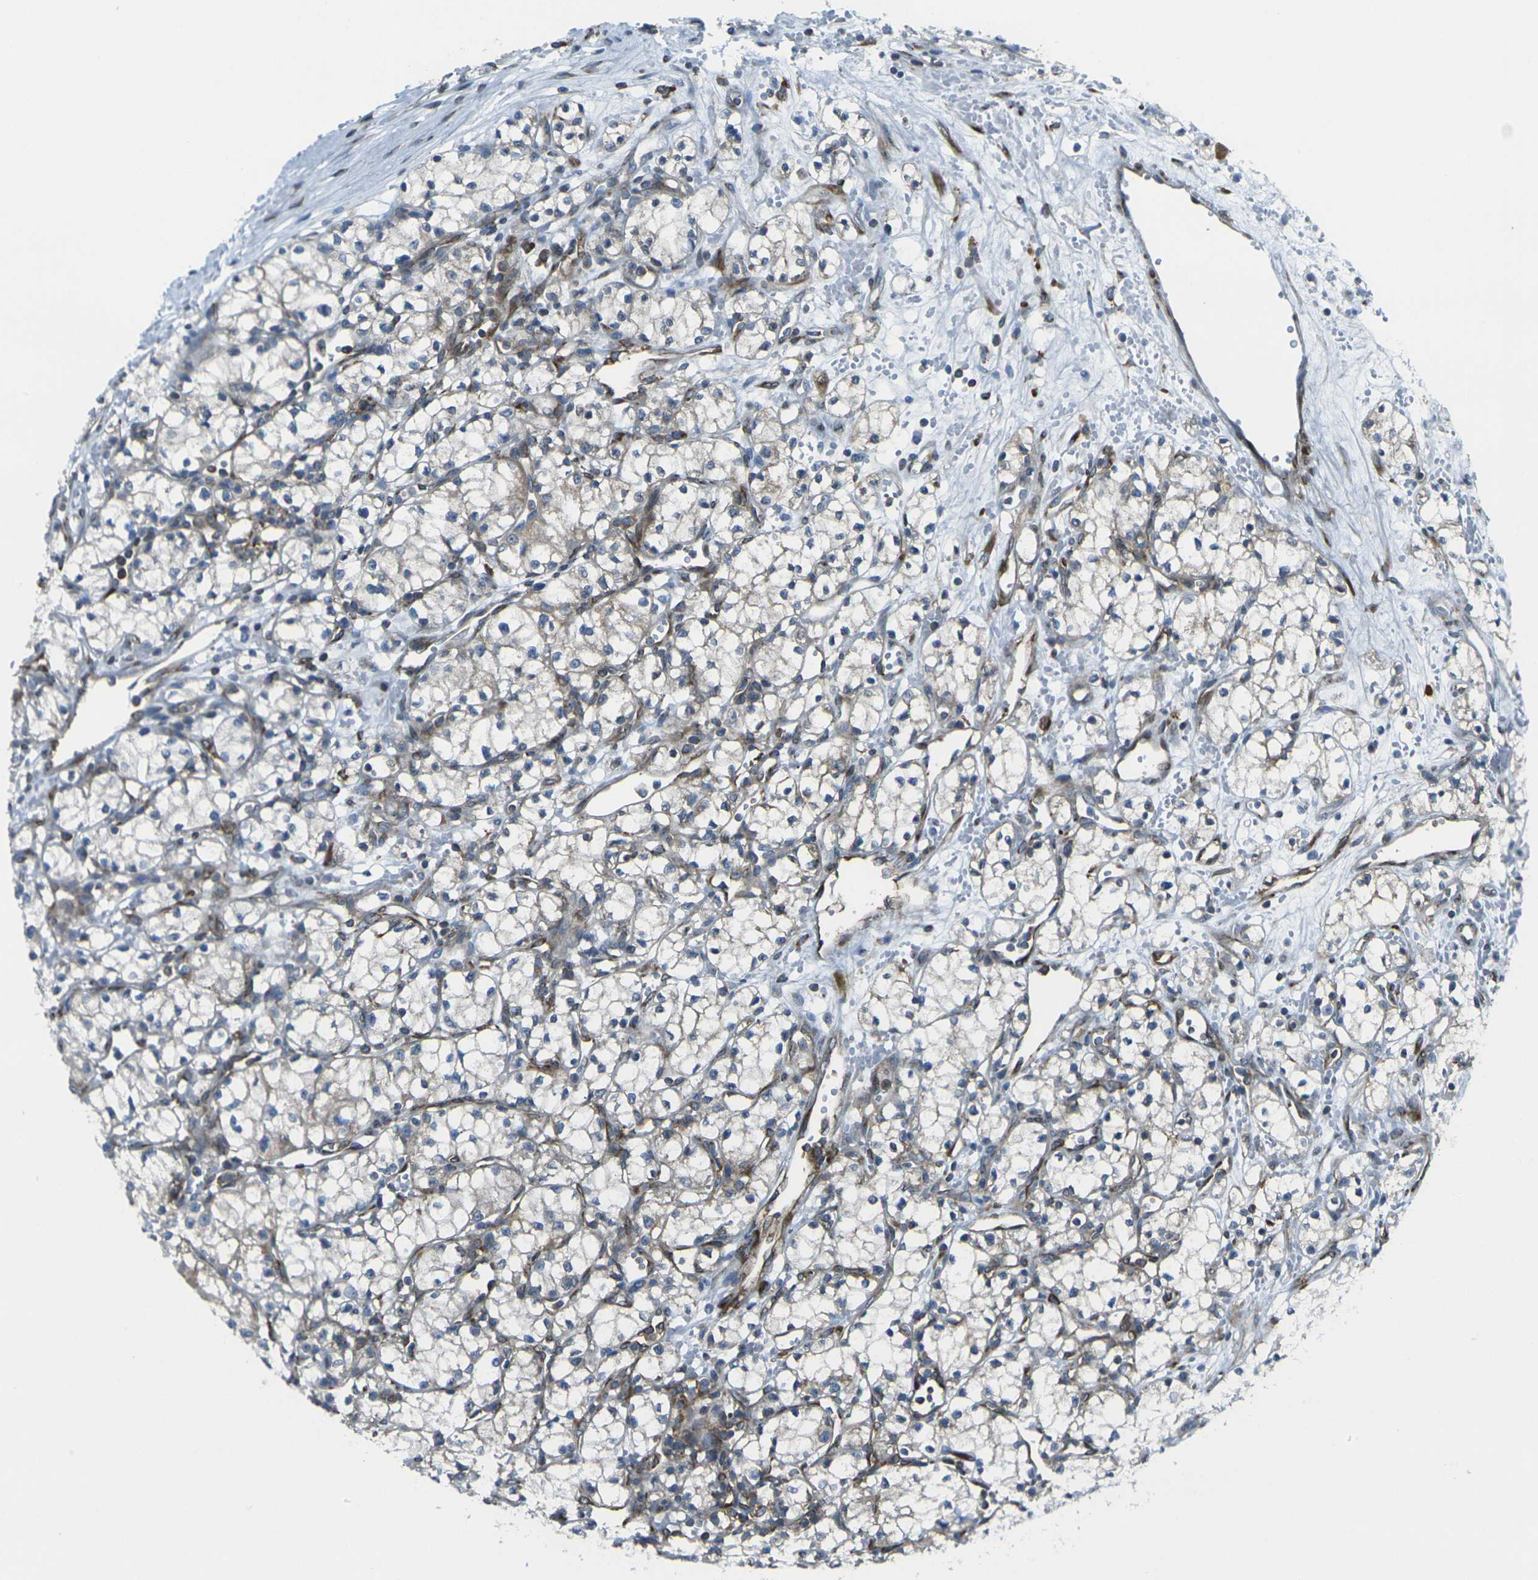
{"staining": {"intensity": "negative", "quantity": "none", "location": "none"}, "tissue": "renal cancer", "cell_type": "Tumor cells", "image_type": "cancer", "snomed": [{"axis": "morphology", "description": "Normal tissue, NOS"}, {"axis": "morphology", "description": "Adenocarcinoma, NOS"}, {"axis": "topography", "description": "Kidney"}], "caption": "Tumor cells are negative for protein expression in human renal cancer (adenocarcinoma).", "gene": "CELSR2", "patient": {"sex": "male", "age": 59}}